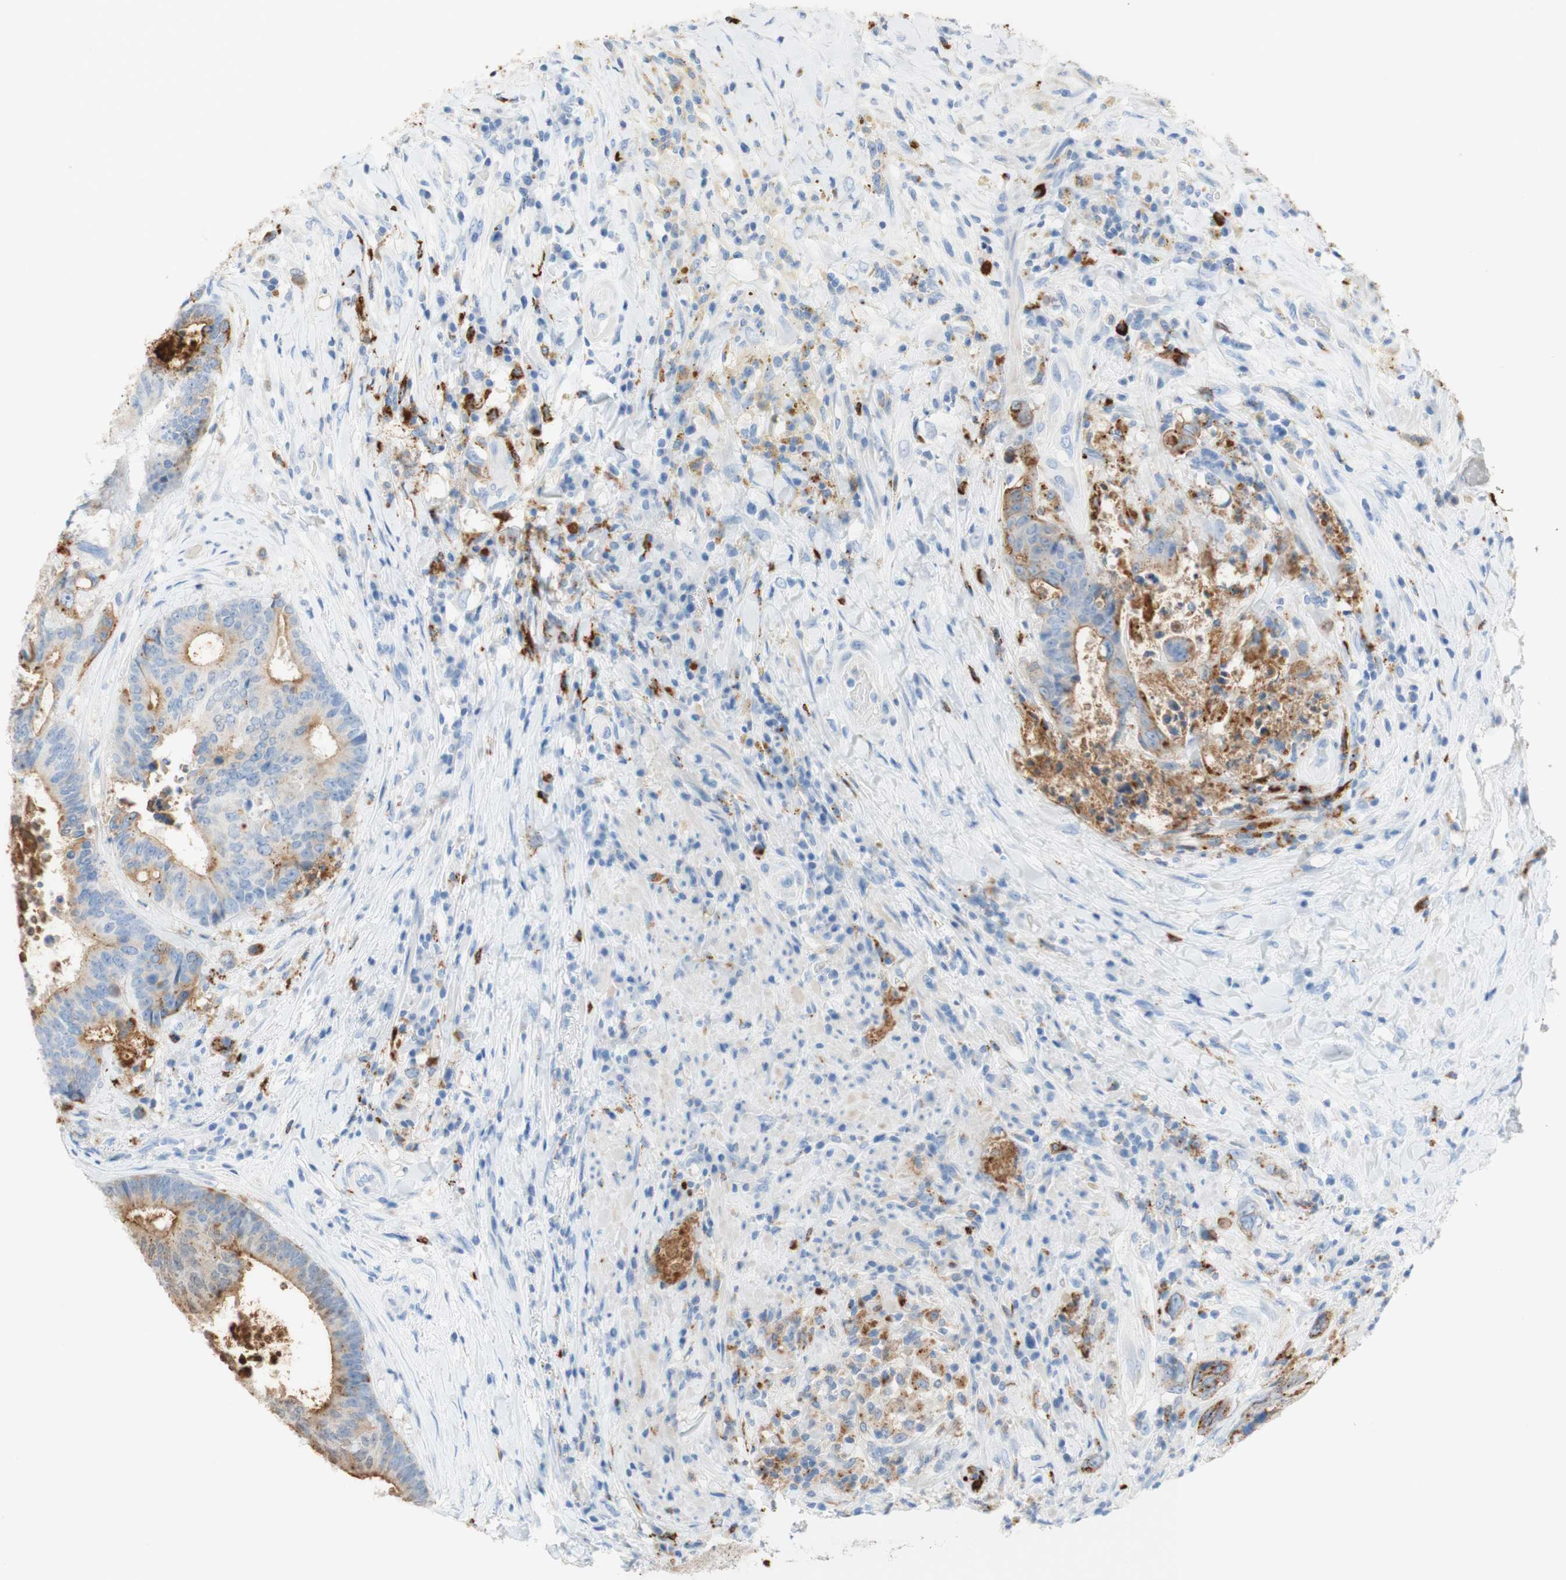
{"staining": {"intensity": "weak", "quantity": "<25%", "location": "cytoplasmic/membranous"}, "tissue": "colorectal cancer", "cell_type": "Tumor cells", "image_type": "cancer", "snomed": [{"axis": "morphology", "description": "Adenocarcinoma, NOS"}, {"axis": "topography", "description": "Rectum"}], "caption": "This is an immunohistochemistry image of human colorectal cancer (adenocarcinoma). There is no staining in tumor cells.", "gene": "CEACAM1", "patient": {"sex": "male", "age": 72}}